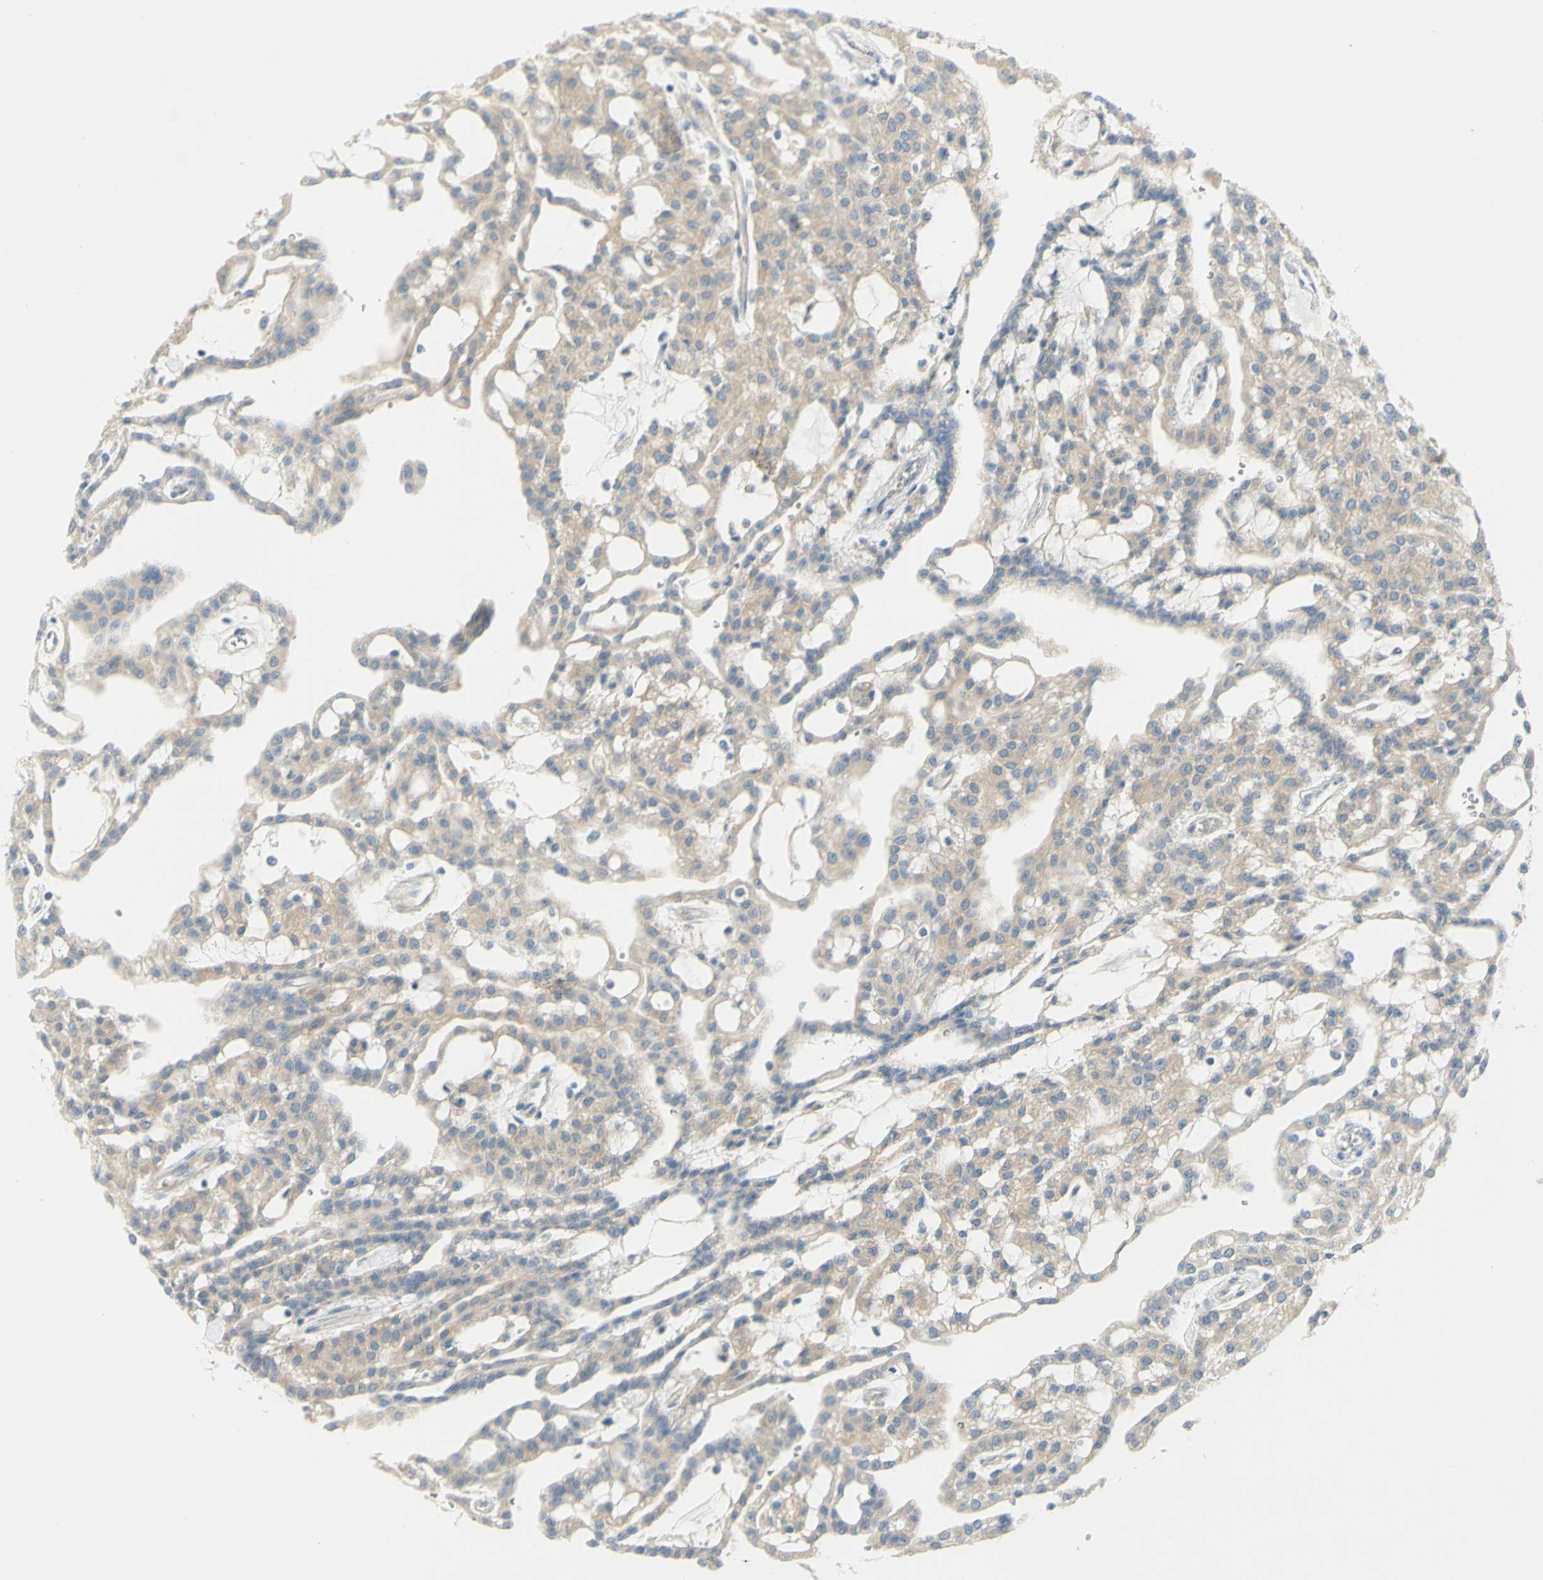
{"staining": {"intensity": "weak", "quantity": ">75%", "location": "cytoplasmic/membranous"}, "tissue": "renal cancer", "cell_type": "Tumor cells", "image_type": "cancer", "snomed": [{"axis": "morphology", "description": "Adenocarcinoma, NOS"}, {"axis": "topography", "description": "Kidney"}], "caption": "Renal cancer (adenocarcinoma) tissue exhibits weak cytoplasmic/membranous positivity in about >75% of tumor cells, visualized by immunohistochemistry. (Stains: DAB in brown, nuclei in blue, Microscopy: brightfield microscopy at high magnification).", "gene": "GCNT3", "patient": {"sex": "male", "age": 63}}